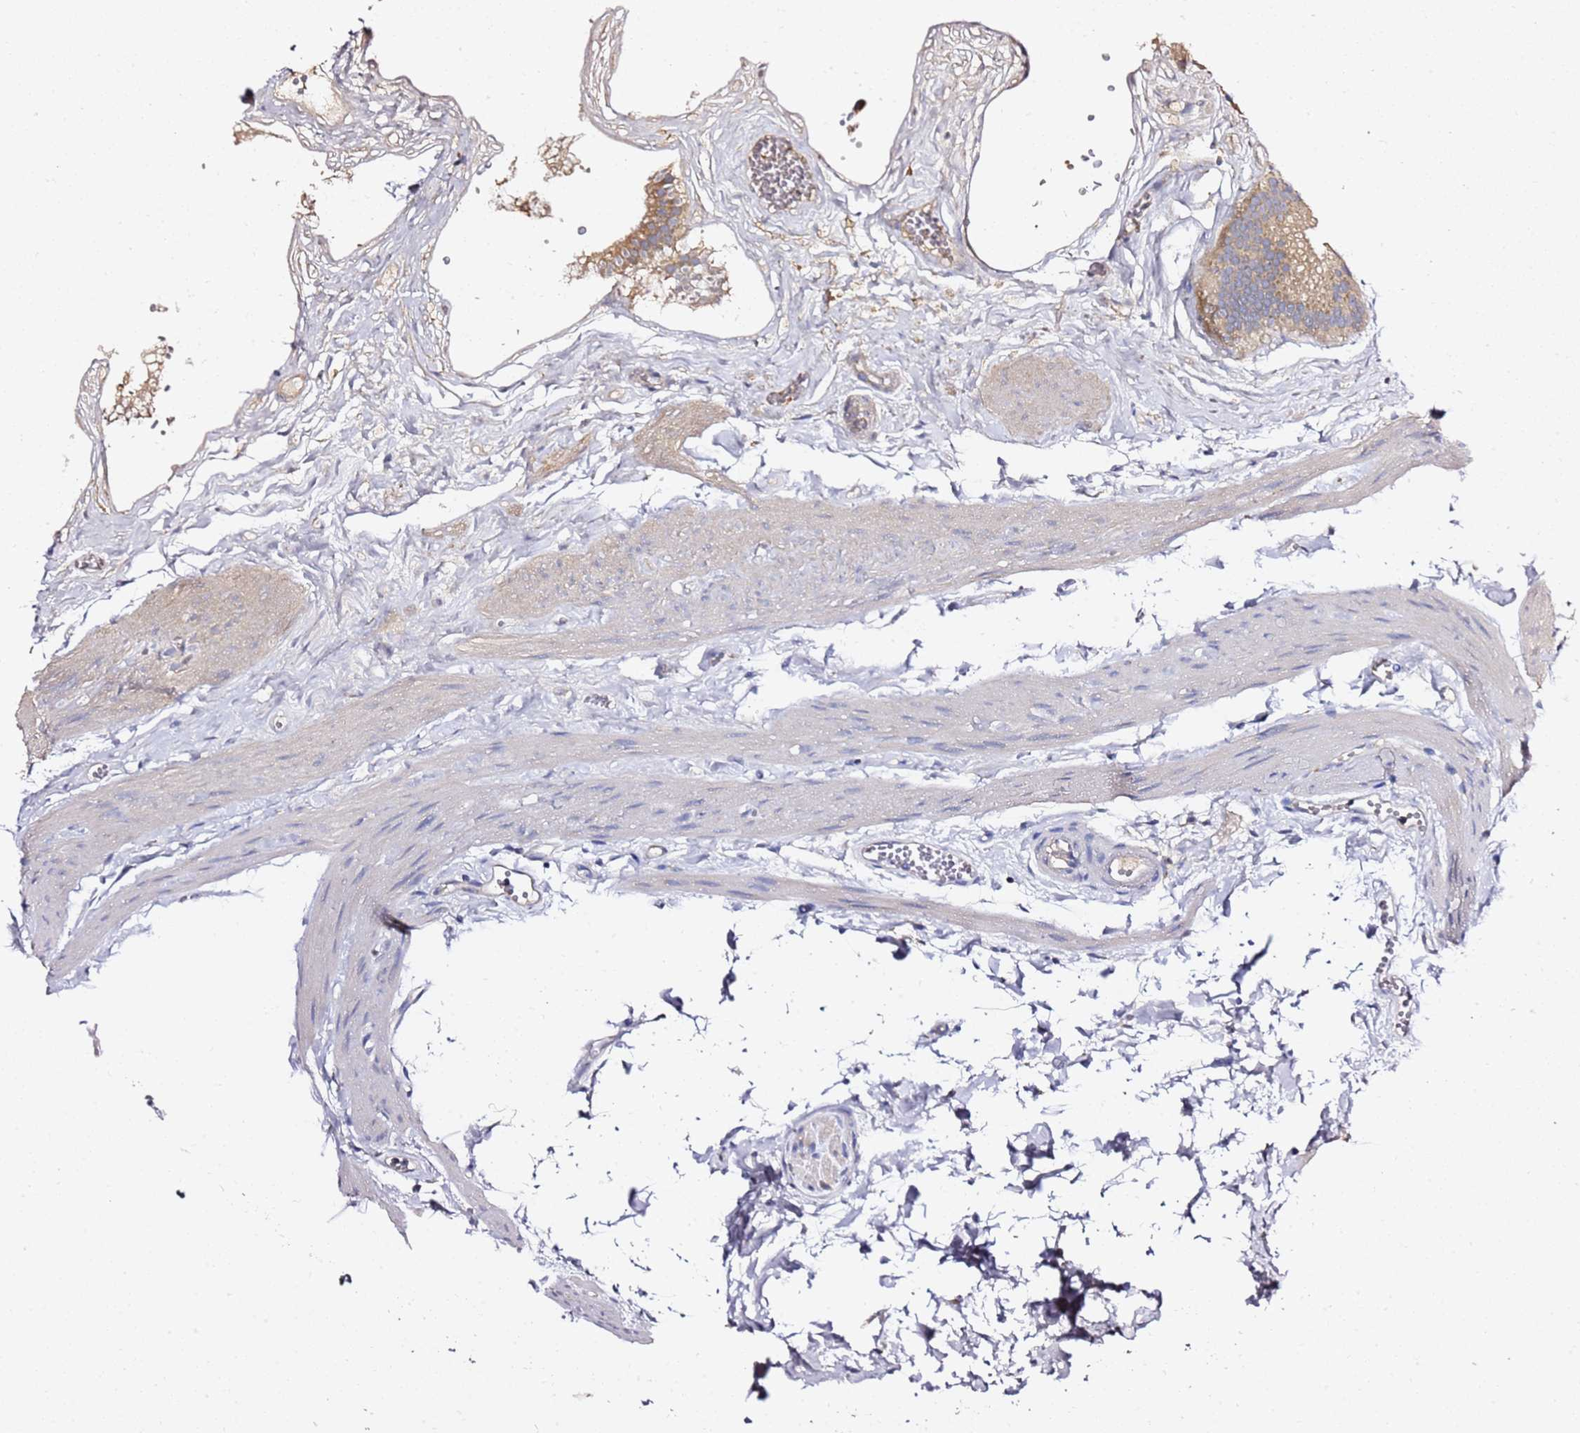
{"staining": {"intensity": "moderate", "quantity": ">75%", "location": "cytoplasmic/membranous"}, "tissue": "gallbladder", "cell_type": "Glandular cells", "image_type": "normal", "snomed": [{"axis": "morphology", "description": "Normal tissue, NOS"}, {"axis": "topography", "description": "Gallbladder"}], "caption": "Immunohistochemistry (IHC) histopathology image of unremarkable gallbladder: human gallbladder stained using IHC exhibits medium levels of moderate protein expression localized specifically in the cytoplasmic/membranous of glandular cells, appearing as a cytoplasmic/membranous brown color.", "gene": "C19orf12", "patient": {"sex": "female", "age": 54}}